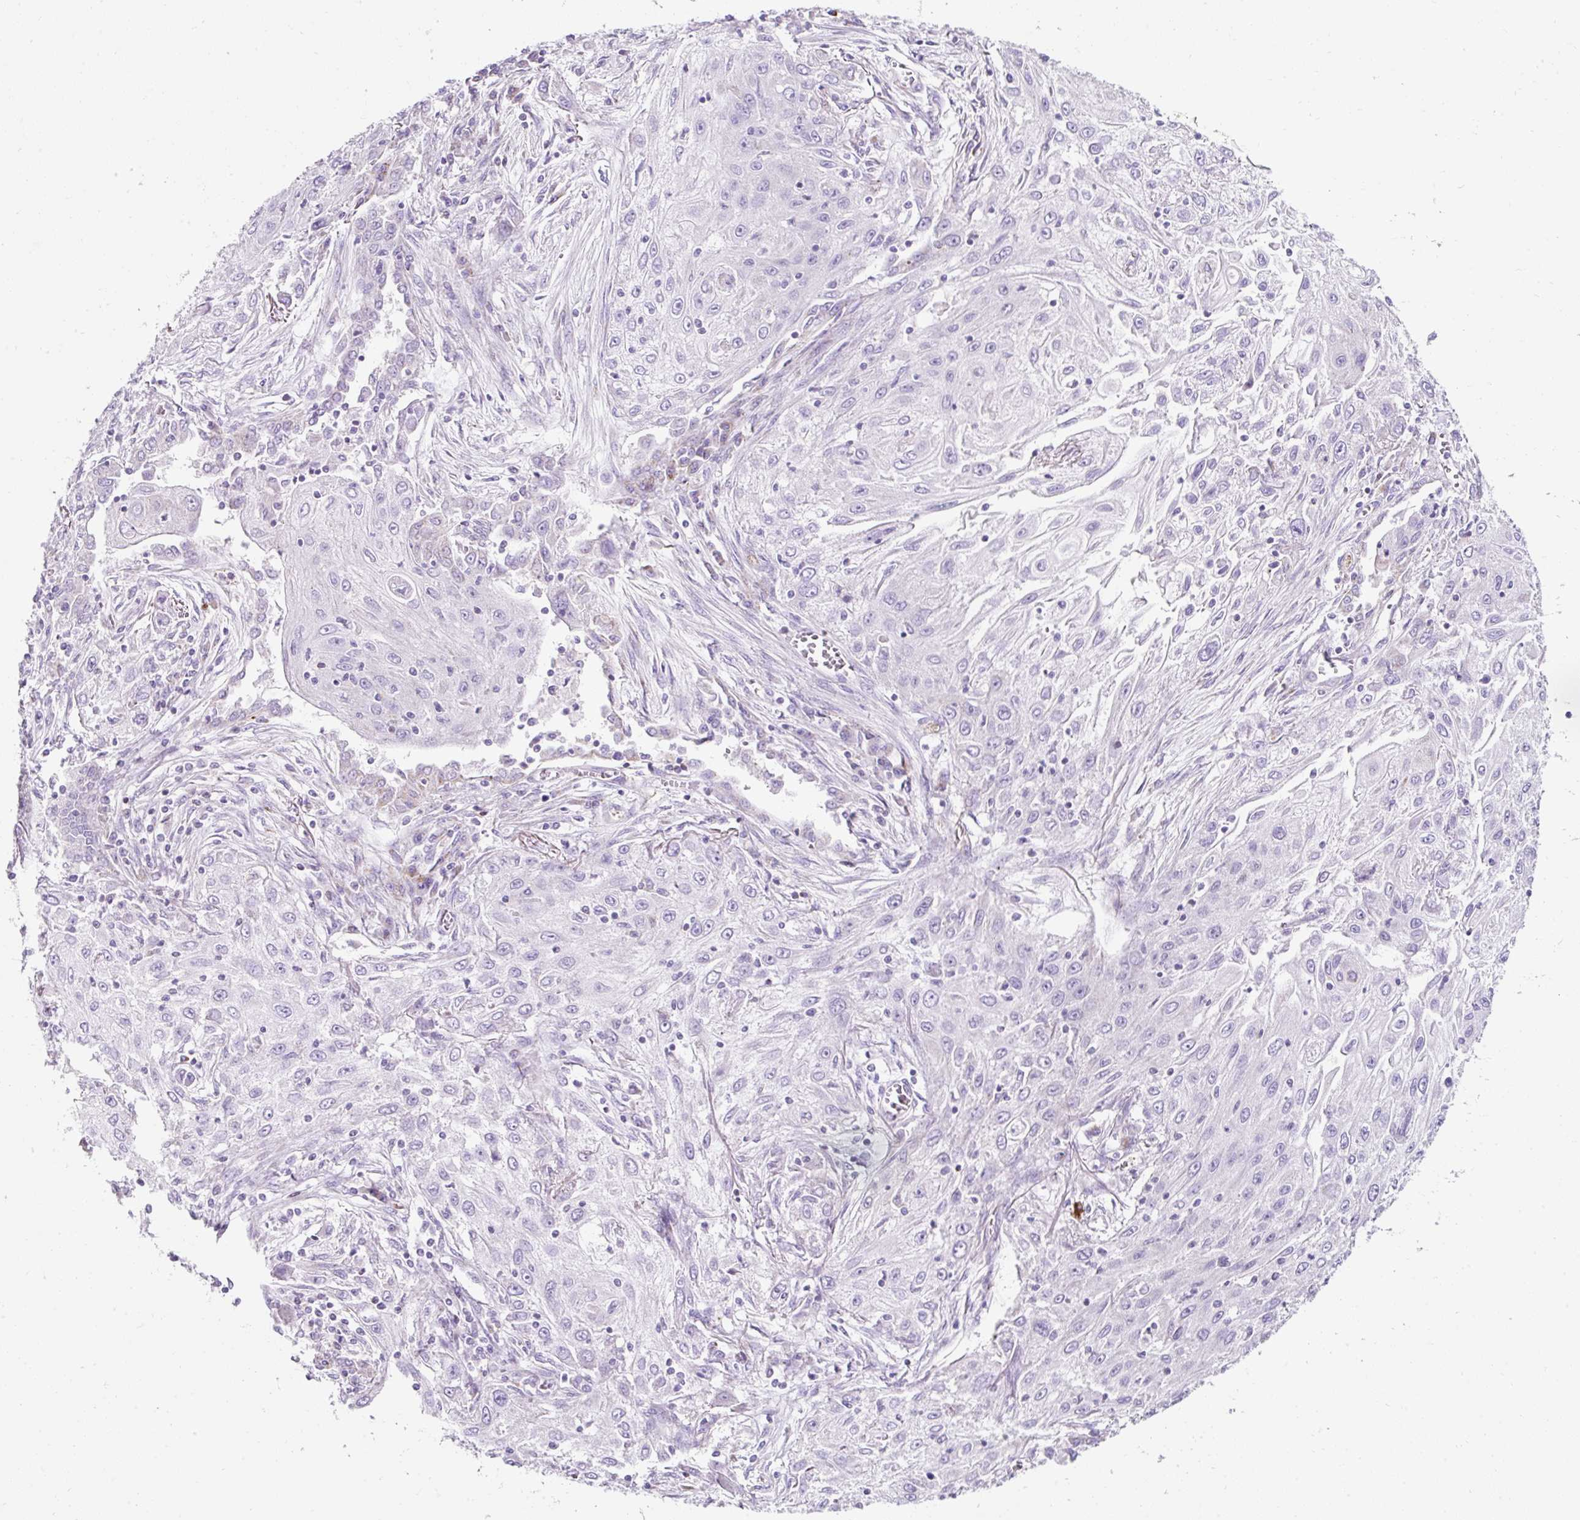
{"staining": {"intensity": "negative", "quantity": "none", "location": "none"}, "tissue": "lung cancer", "cell_type": "Tumor cells", "image_type": "cancer", "snomed": [{"axis": "morphology", "description": "Squamous cell carcinoma, NOS"}, {"axis": "topography", "description": "Lung"}], "caption": "Photomicrograph shows no protein expression in tumor cells of lung cancer tissue.", "gene": "PLPP2", "patient": {"sex": "female", "age": 69}}